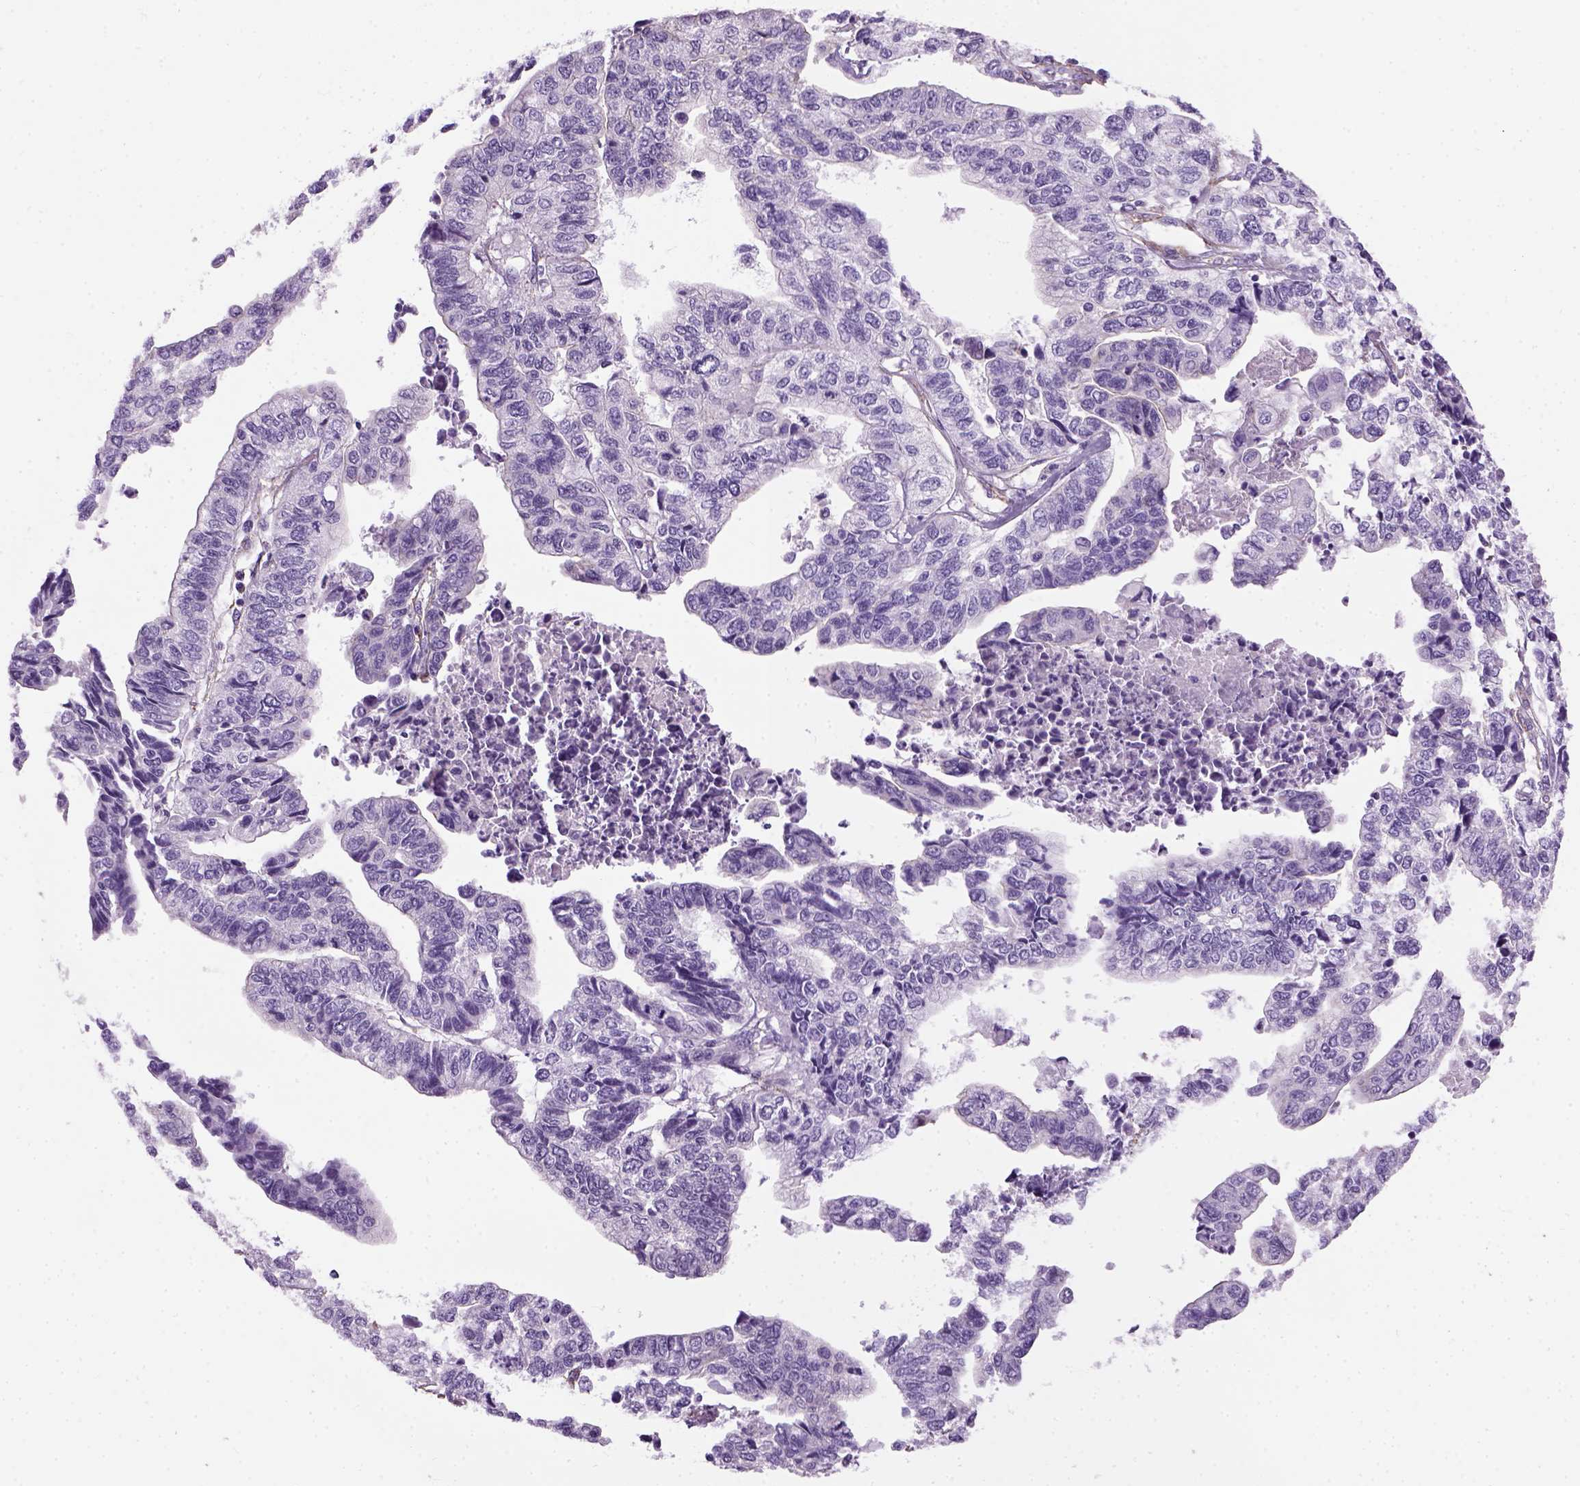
{"staining": {"intensity": "negative", "quantity": "none", "location": "none"}, "tissue": "stomach cancer", "cell_type": "Tumor cells", "image_type": "cancer", "snomed": [{"axis": "morphology", "description": "Adenocarcinoma, NOS"}, {"axis": "topography", "description": "Stomach, upper"}], "caption": "DAB immunohistochemical staining of human adenocarcinoma (stomach) reveals no significant expression in tumor cells. (DAB immunohistochemistry, high magnification).", "gene": "FAM161A", "patient": {"sex": "female", "age": 67}}